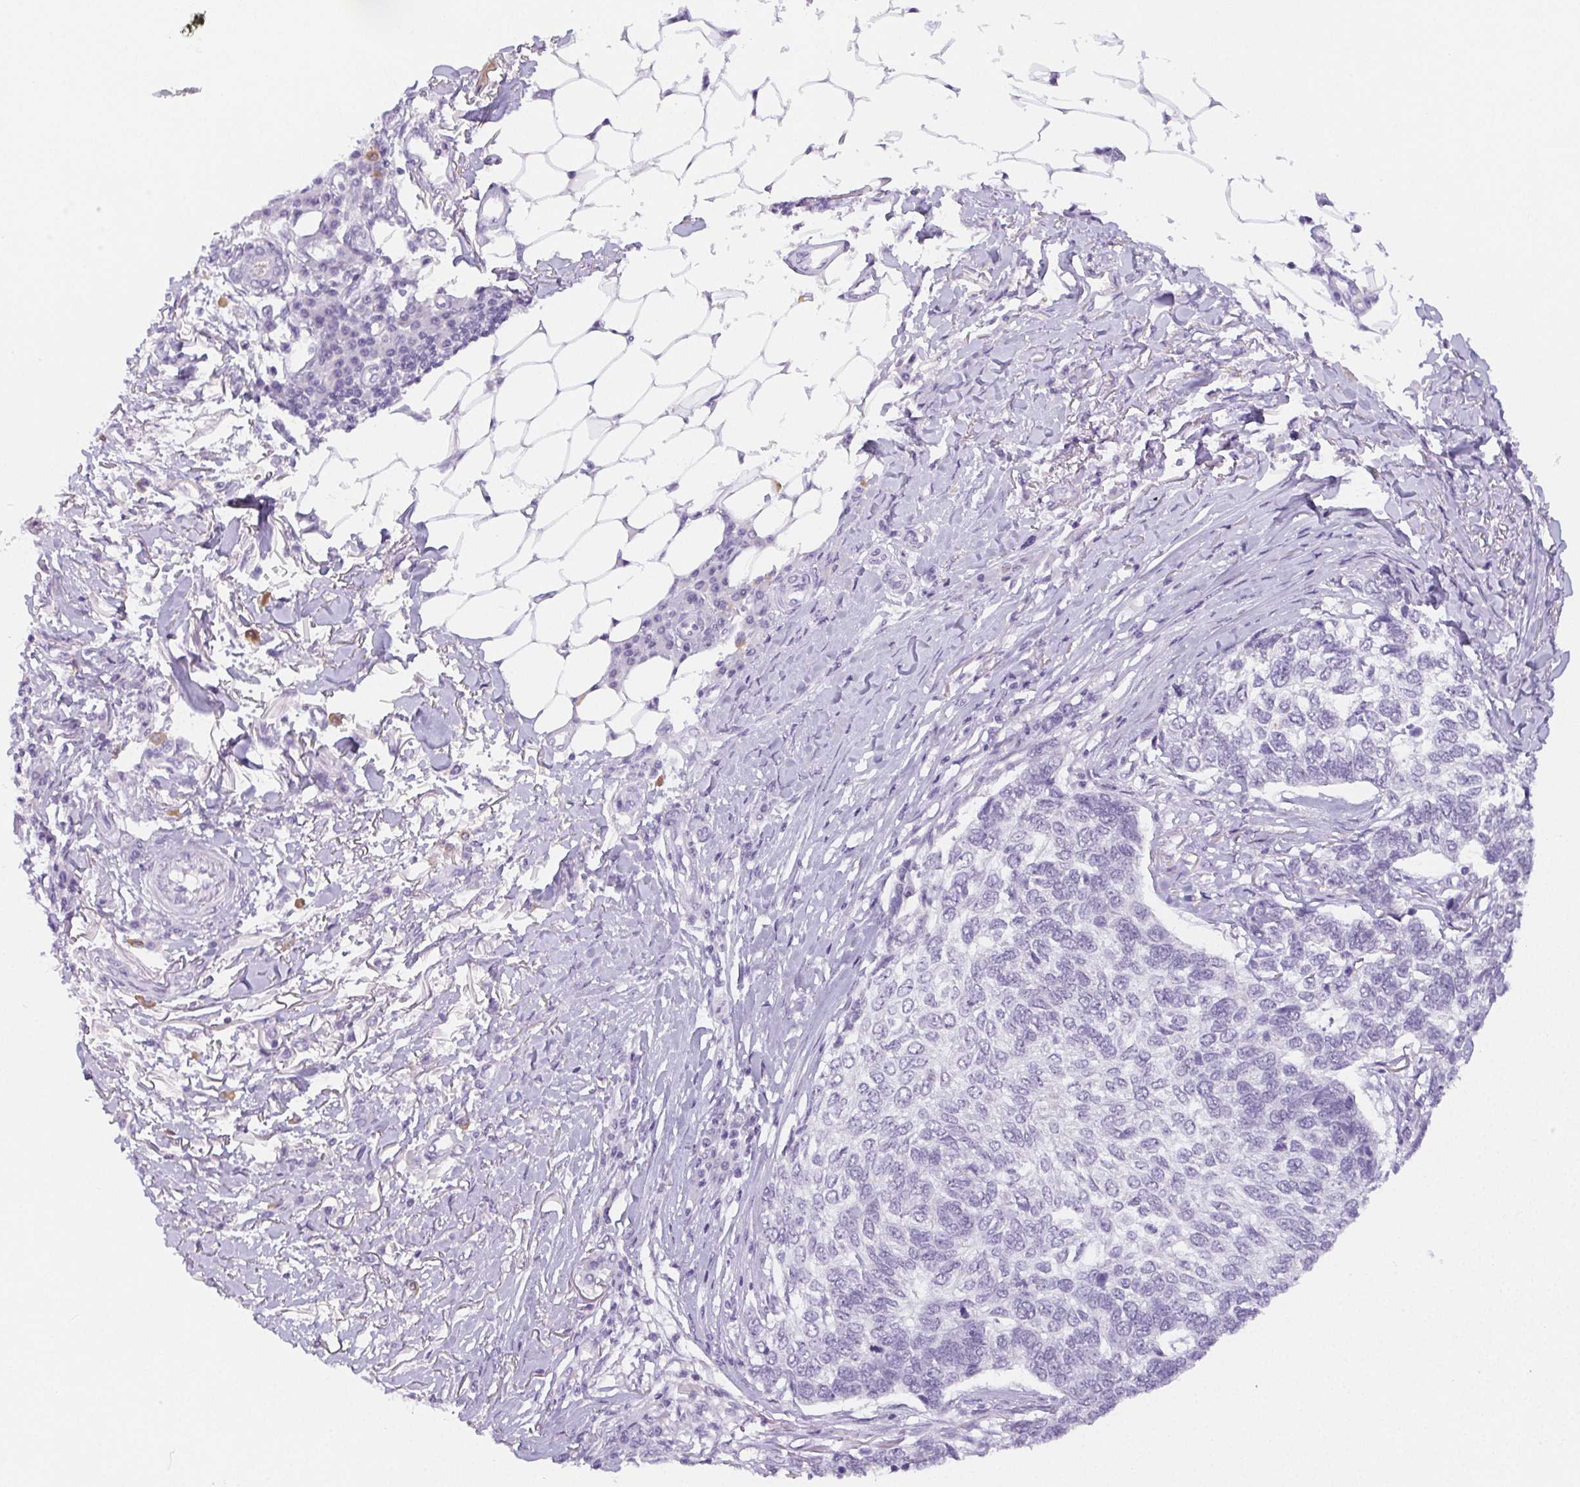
{"staining": {"intensity": "negative", "quantity": "none", "location": "none"}, "tissue": "skin cancer", "cell_type": "Tumor cells", "image_type": "cancer", "snomed": [{"axis": "morphology", "description": "Basal cell carcinoma"}, {"axis": "topography", "description": "Skin"}], "caption": "Protein analysis of skin cancer exhibits no significant staining in tumor cells.", "gene": "ST8SIA3", "patient": {"sex": "female", "age": 65}}